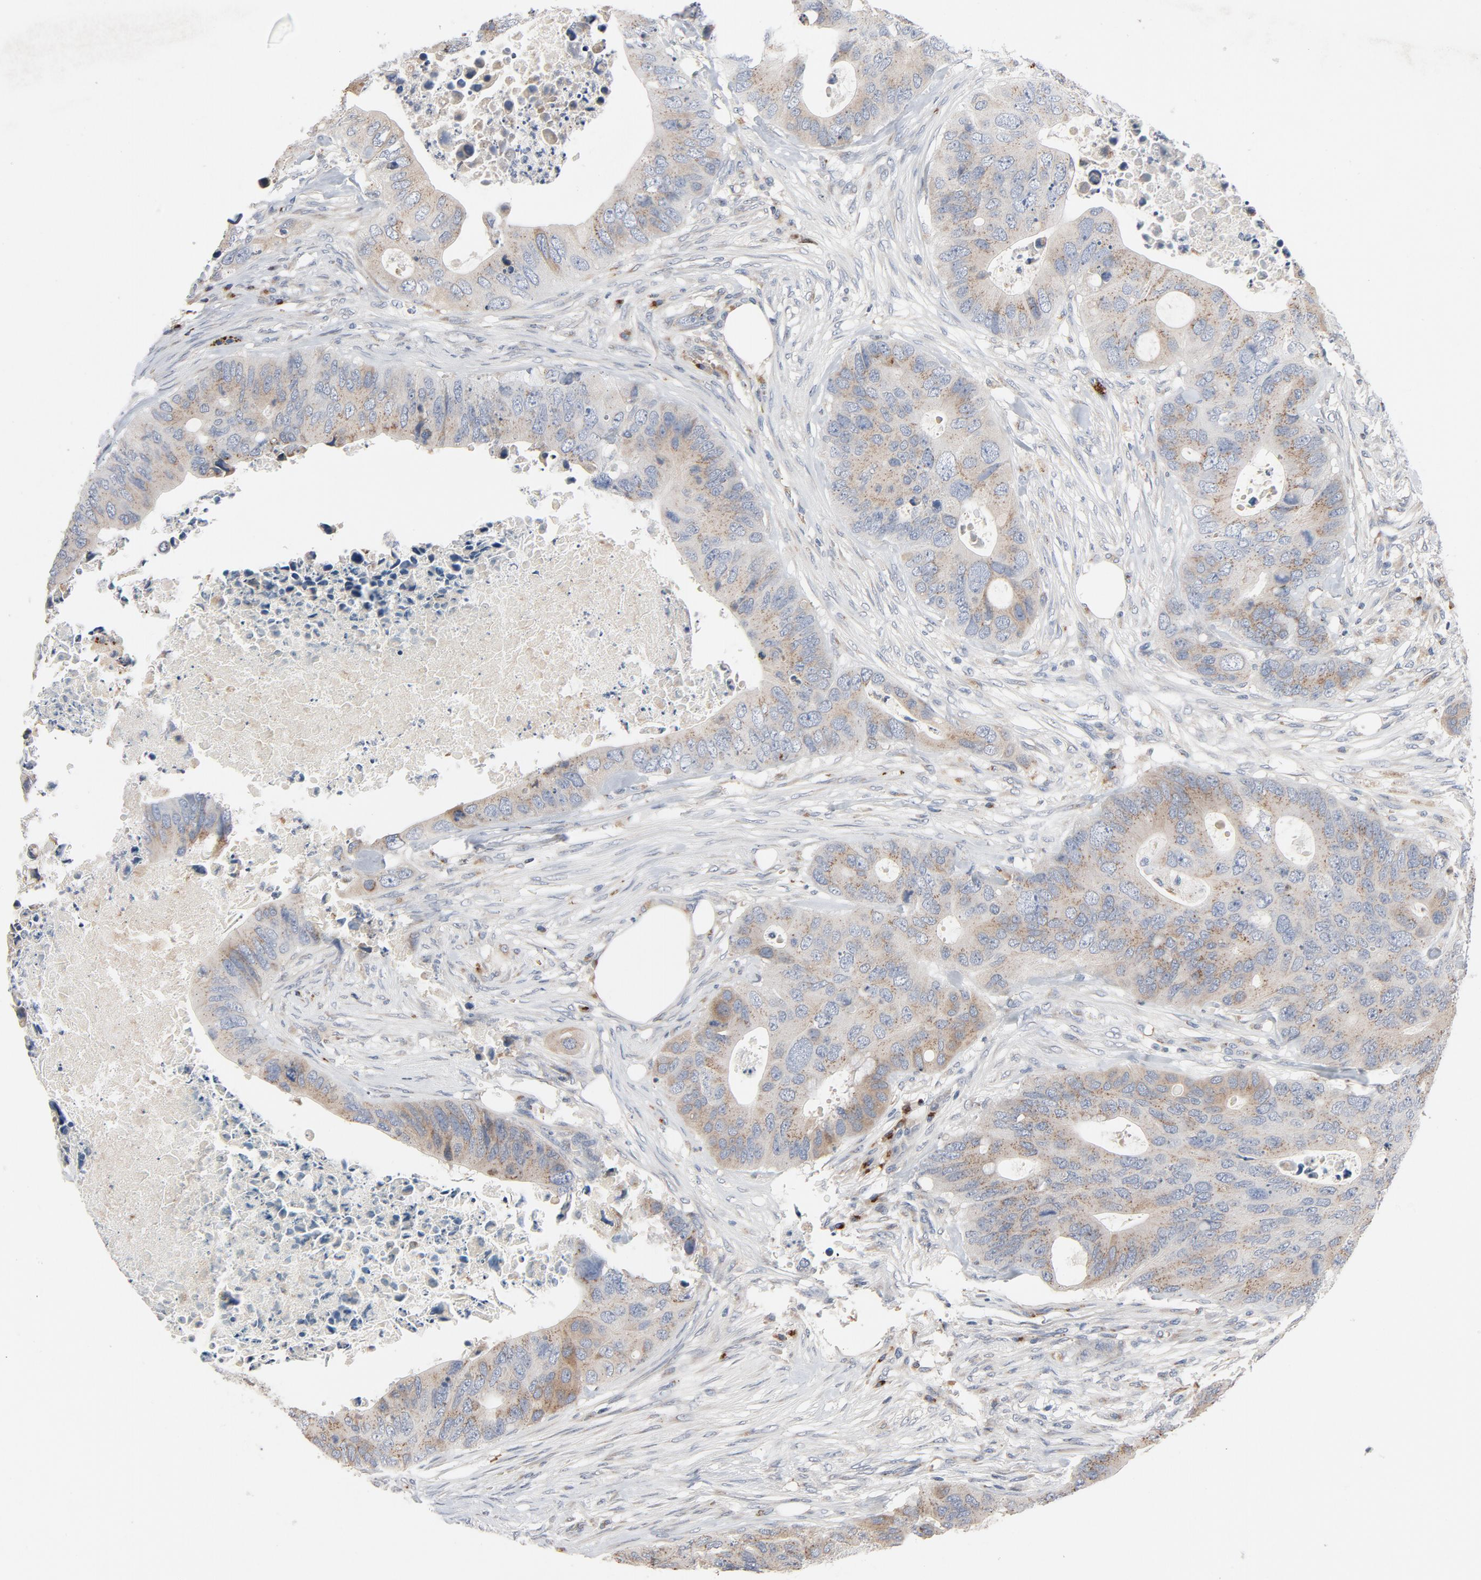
{"staining": {"intensity": "weak", "quantity": "<25%", "location": "cytoplasmic/membranous"}, "tissue": "colorectal cancer", "cell_type": "Tumor cells", "image_type": "cancer", "snomed": [{"axis": "morphology", "description": "Adenocarcinoma, NOS"}, {"axis": "topography", "description": "Colon"}], "caption": "This is an IHC histopathology image of colorectal cancer. There is no positivity in tumor cells.", "gene": "LMAN2", "patient": {"sex": "male", "age": 71}}